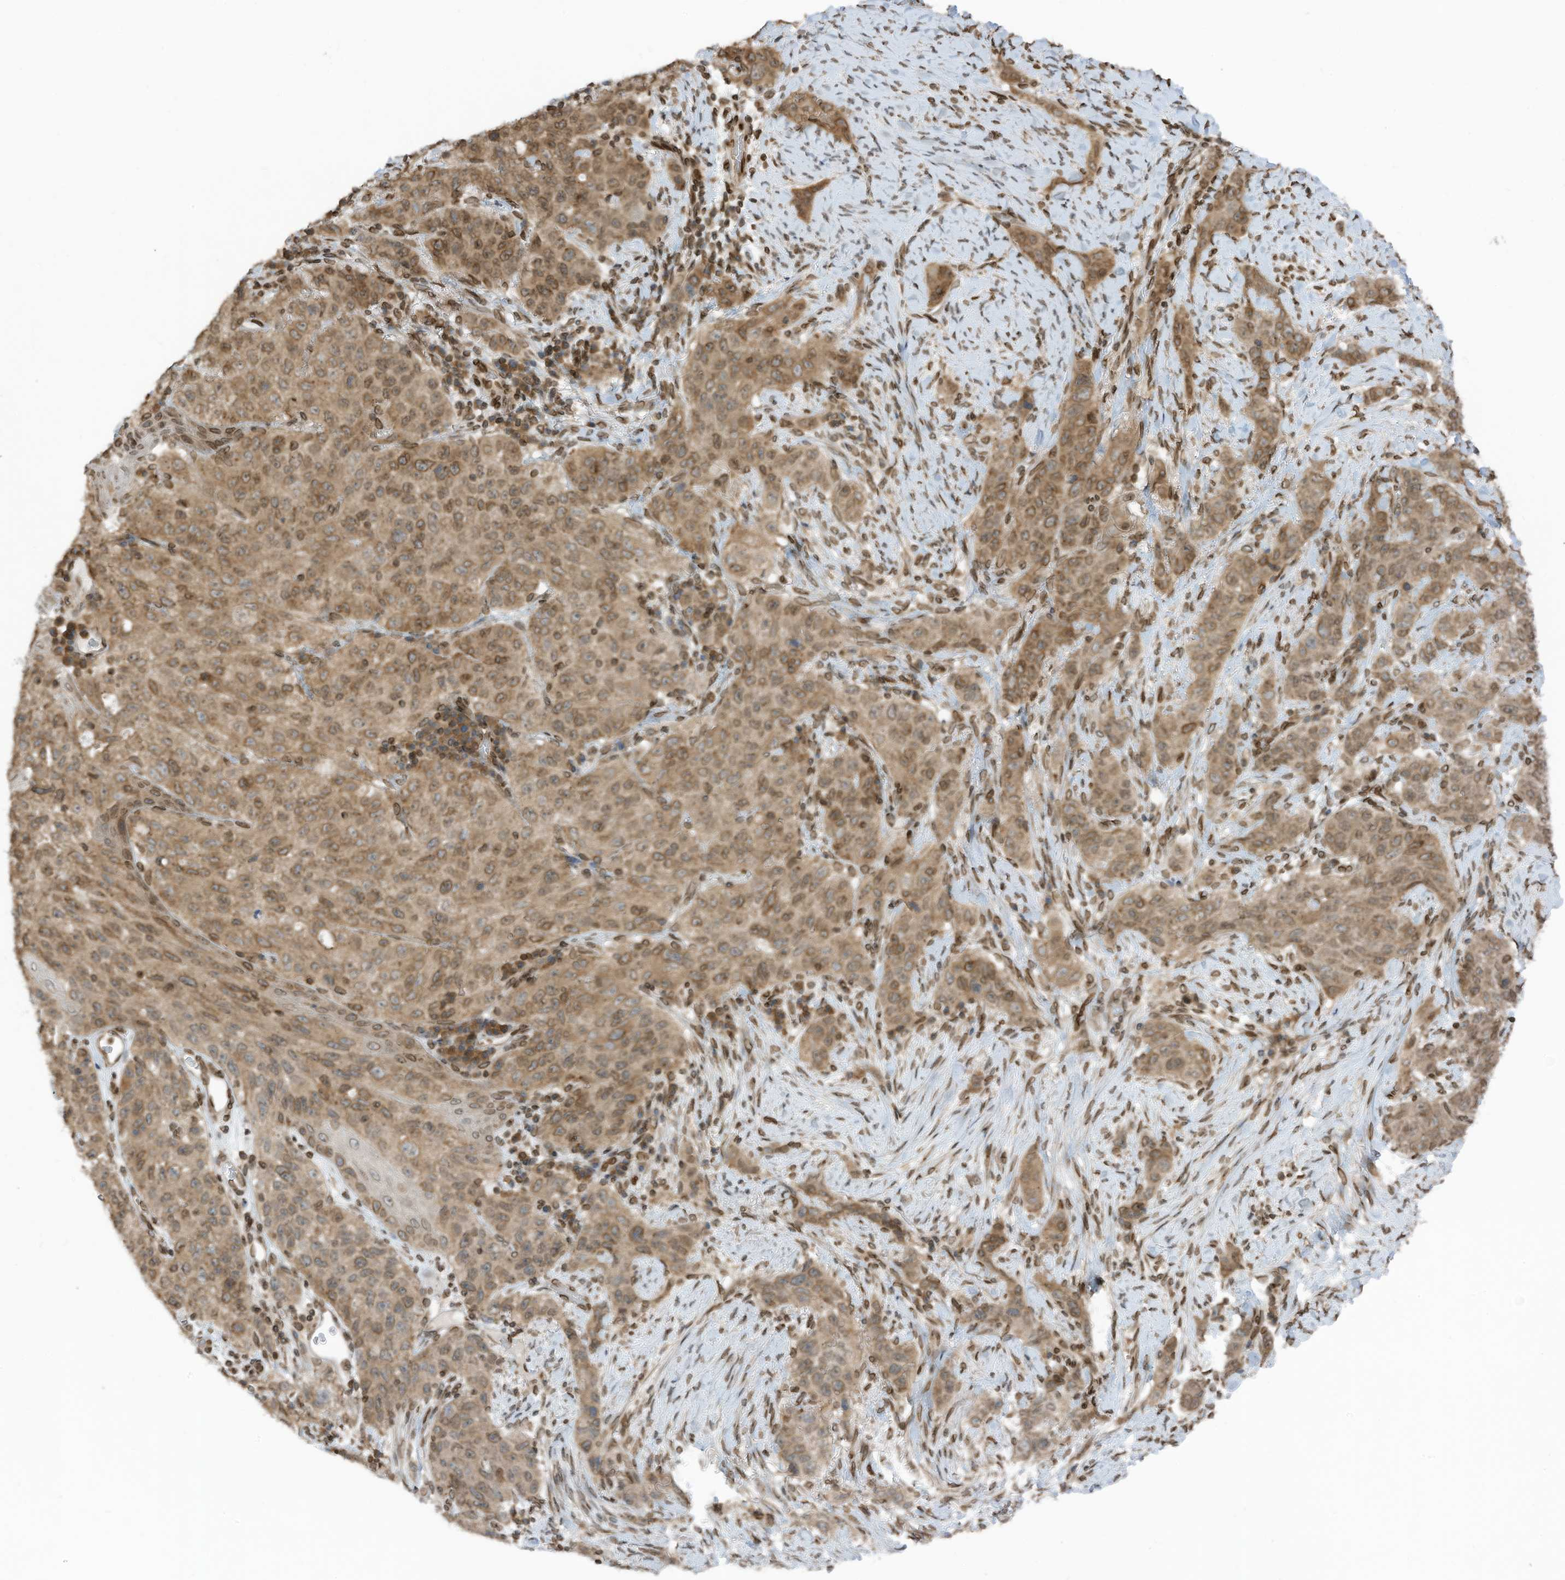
{"staining": {"intensity": "moderate", "quantity": ">75%", "location": "cytoplasmic/membranous,nuclear"}, "tissue": "stomach cancer", "cell_type": "Tumor cells", "image_type": "cancer", "snomed": [{"axis": "morphology", "description": "Adenocarcinoma, NOS"}, {"axis": "topography", "description": "Stomach"}], "caption": "IHC micrograph of human adenocarcinoma (stomach) stained for a protein (brown), which exhibits medium levels of moderate cytoplasmic/membranous and nuclear staining in approximately >75% of tumor cells.", "gene": "RABL3", "patient": {"sex": "male", "age": 48}}